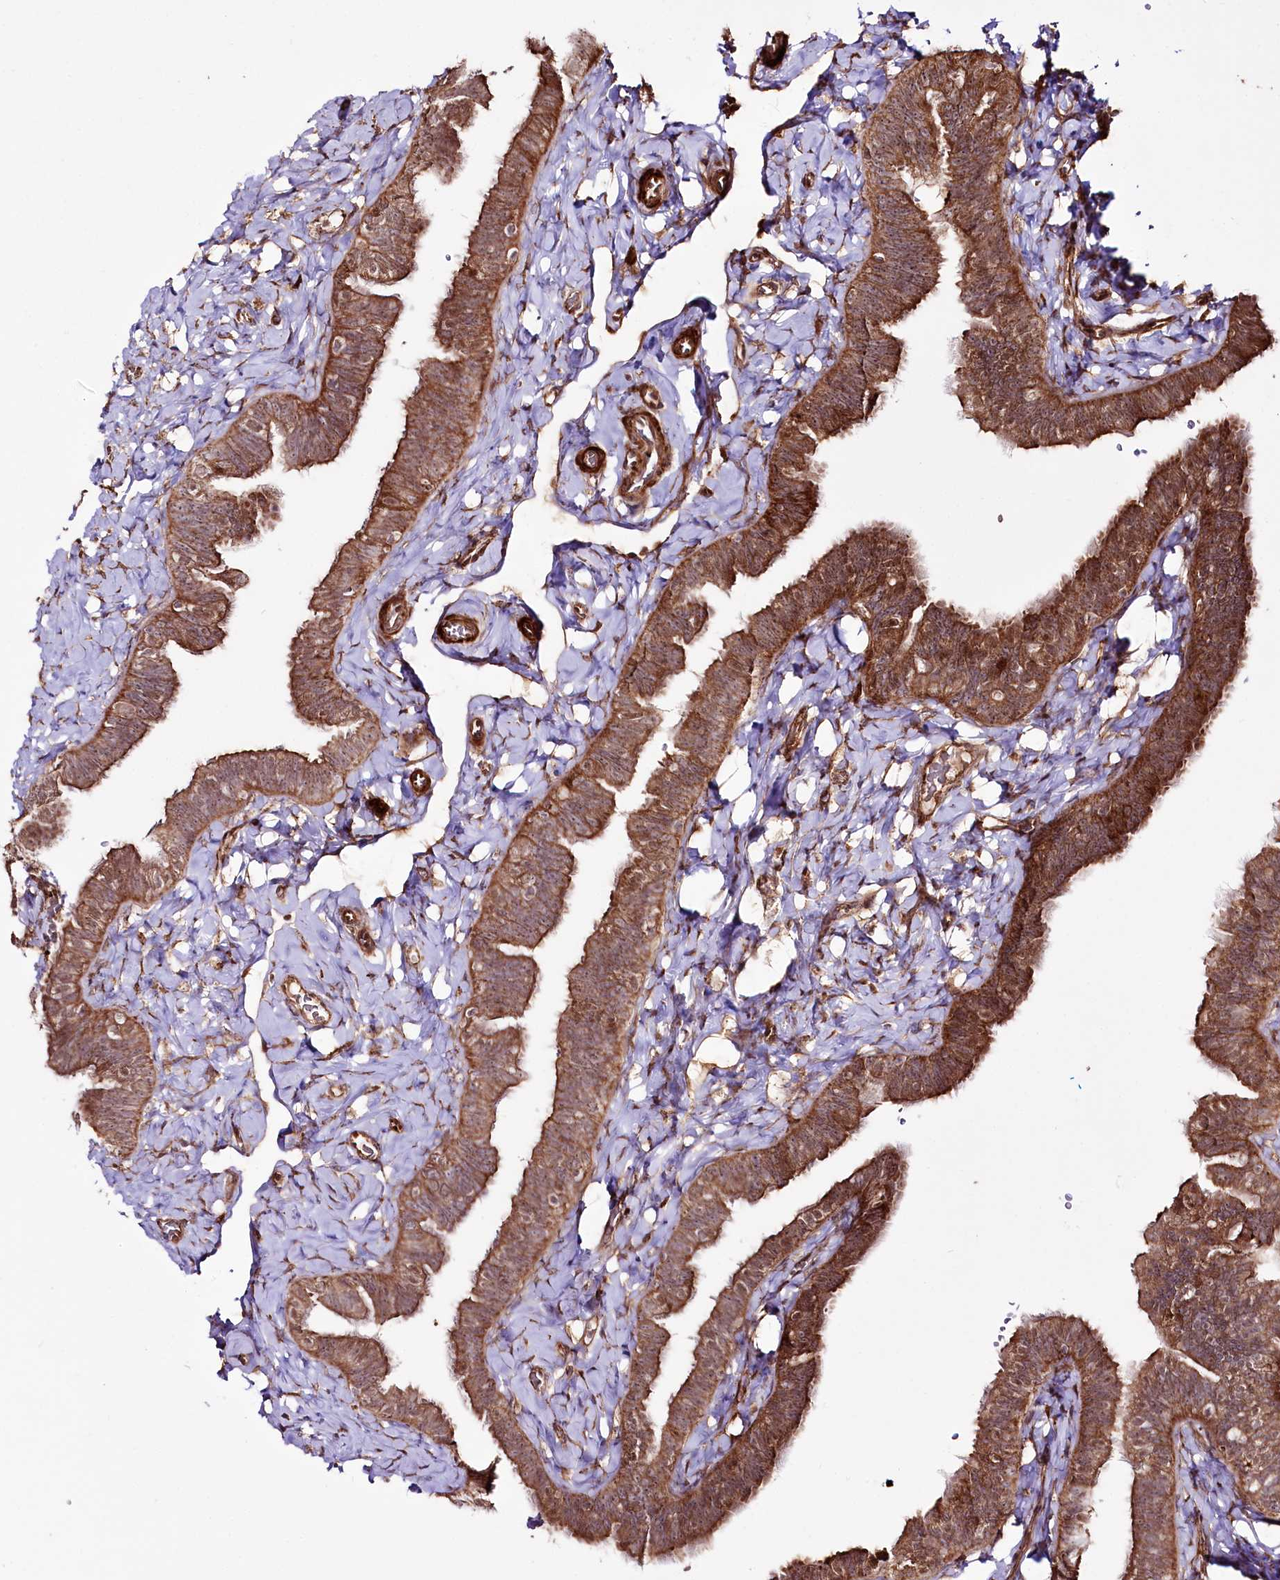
{"staining": {"intensity": "moderate", "quantity": ">75%", "location": "cytoplasmic/membranous"}, "tissue": "fallopian tube", "cell_type": "Glandular cells", "image_type": "normal", "snomed": [{"axis": "morphology", "description": "Normal tissue, NOS"}, {"axis": "topography", "description": "Fallopian tube"}], "caption": "The image shows a brown stain indicating the presence of a protein in the cytoplasmic/membranous of glandular cells in fallopian tube. The protein of interest is stained brown, and the nuclei are stained in blue (DAB IHC with brightfield microscopy, high magnification).", "gene": "REXO2", "patient": {"sex": "female", "age": 39}}